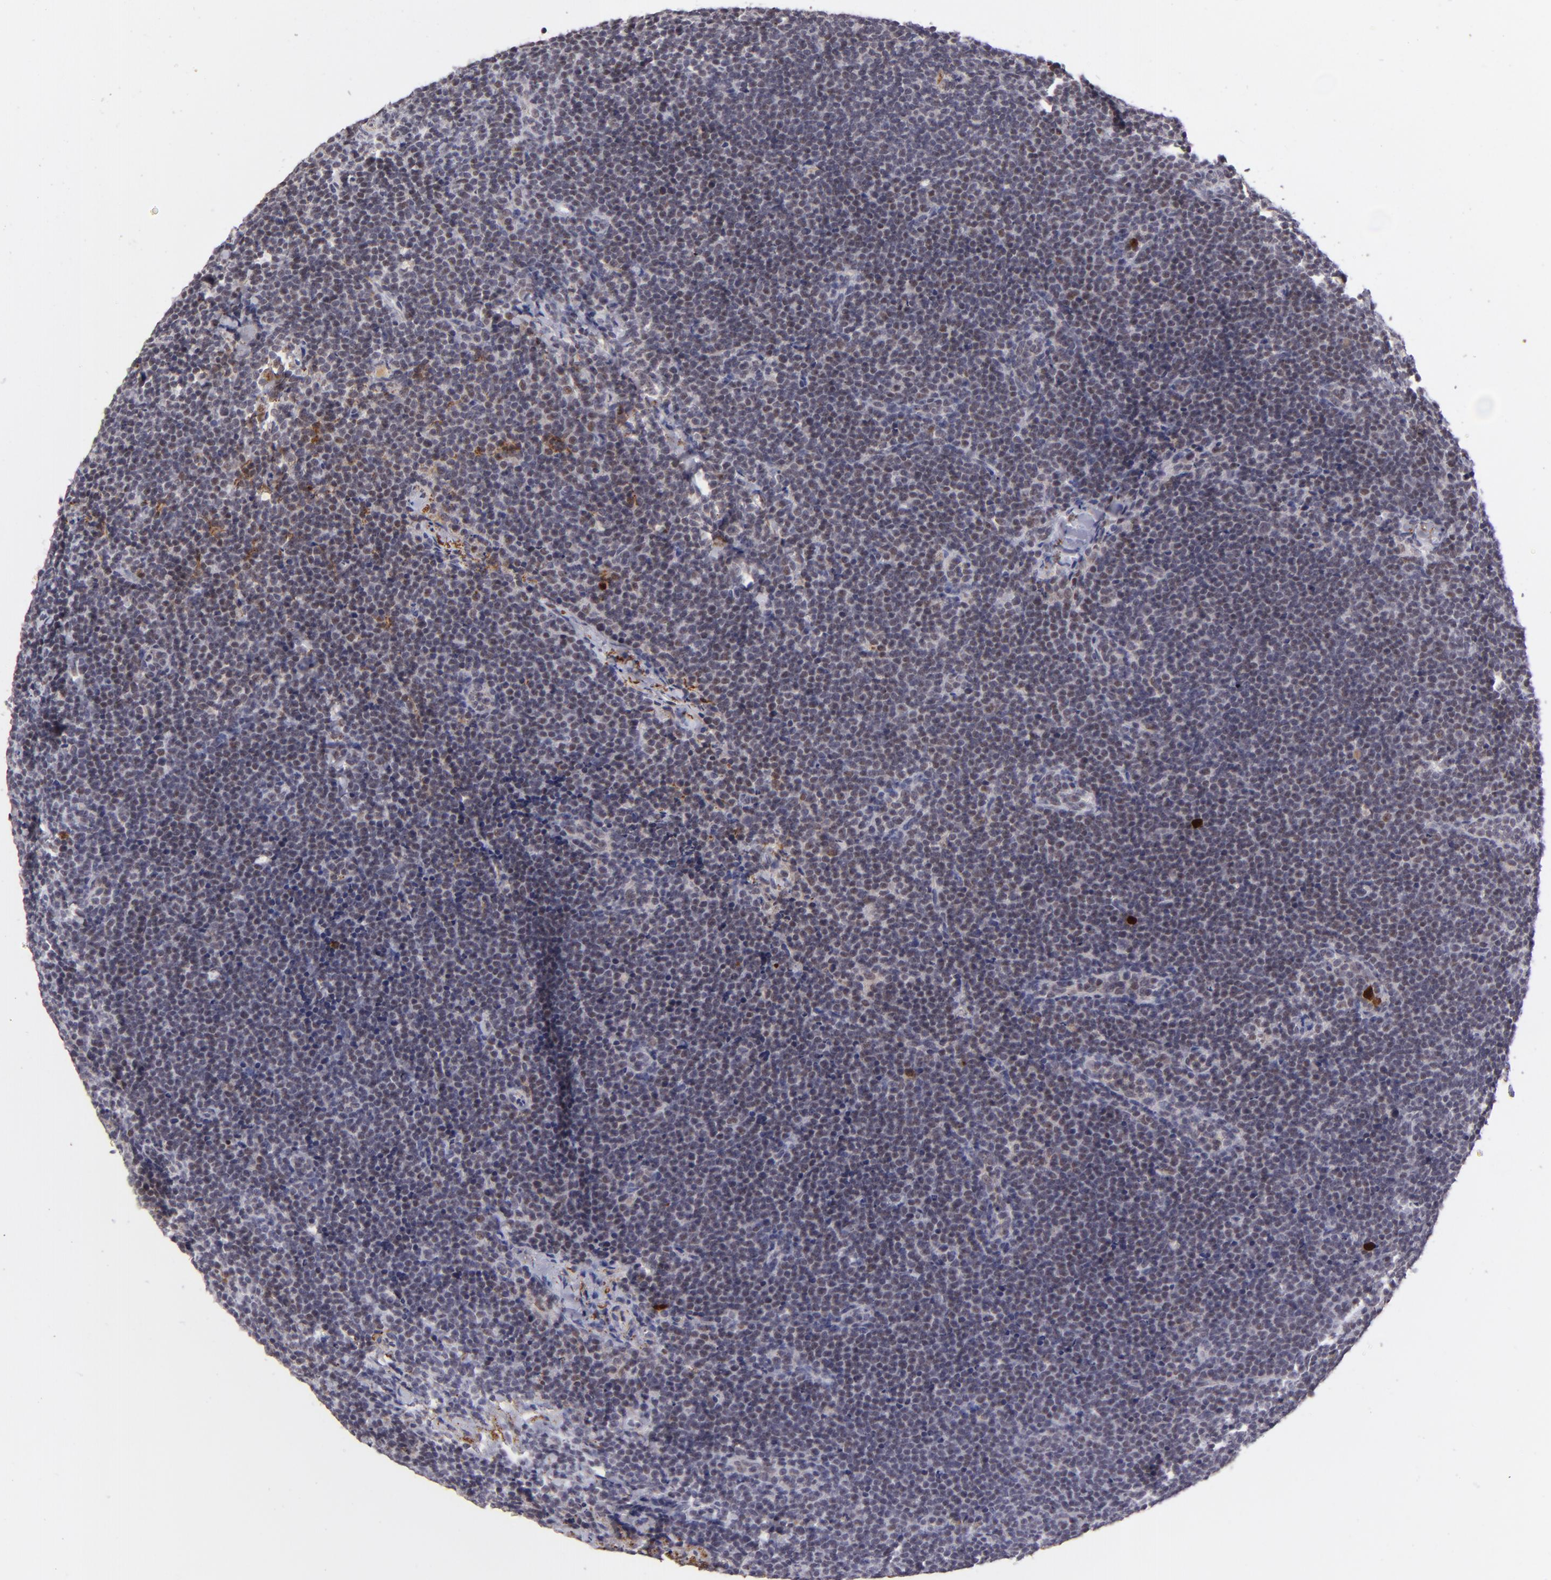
{"staining": {"intensity": "moderate", "quantity": "<25%", "location": "cytoplasmic/membranous"}, "tissue": "lymphoma", "cell_type": "Tumor cells", "image_type": "cancer", "snomed": [{"axis": "morphology", "description": "Malignant lymphoma, non-Hodgkin's type, High grade"}, {"axis": "topography", "description": "Lymph node"}], "caption": "Immunohistochemical staining of human high-grade malignant lymphoma, non-Hodgkin's type shows moderate cytoplasmic/membranous protein staining in about <25% of tumor cells. (IHC, brightfield microscopy, high magnification).", "gene": "RXRG", "patient": {"sex": "female", "age": 58}}